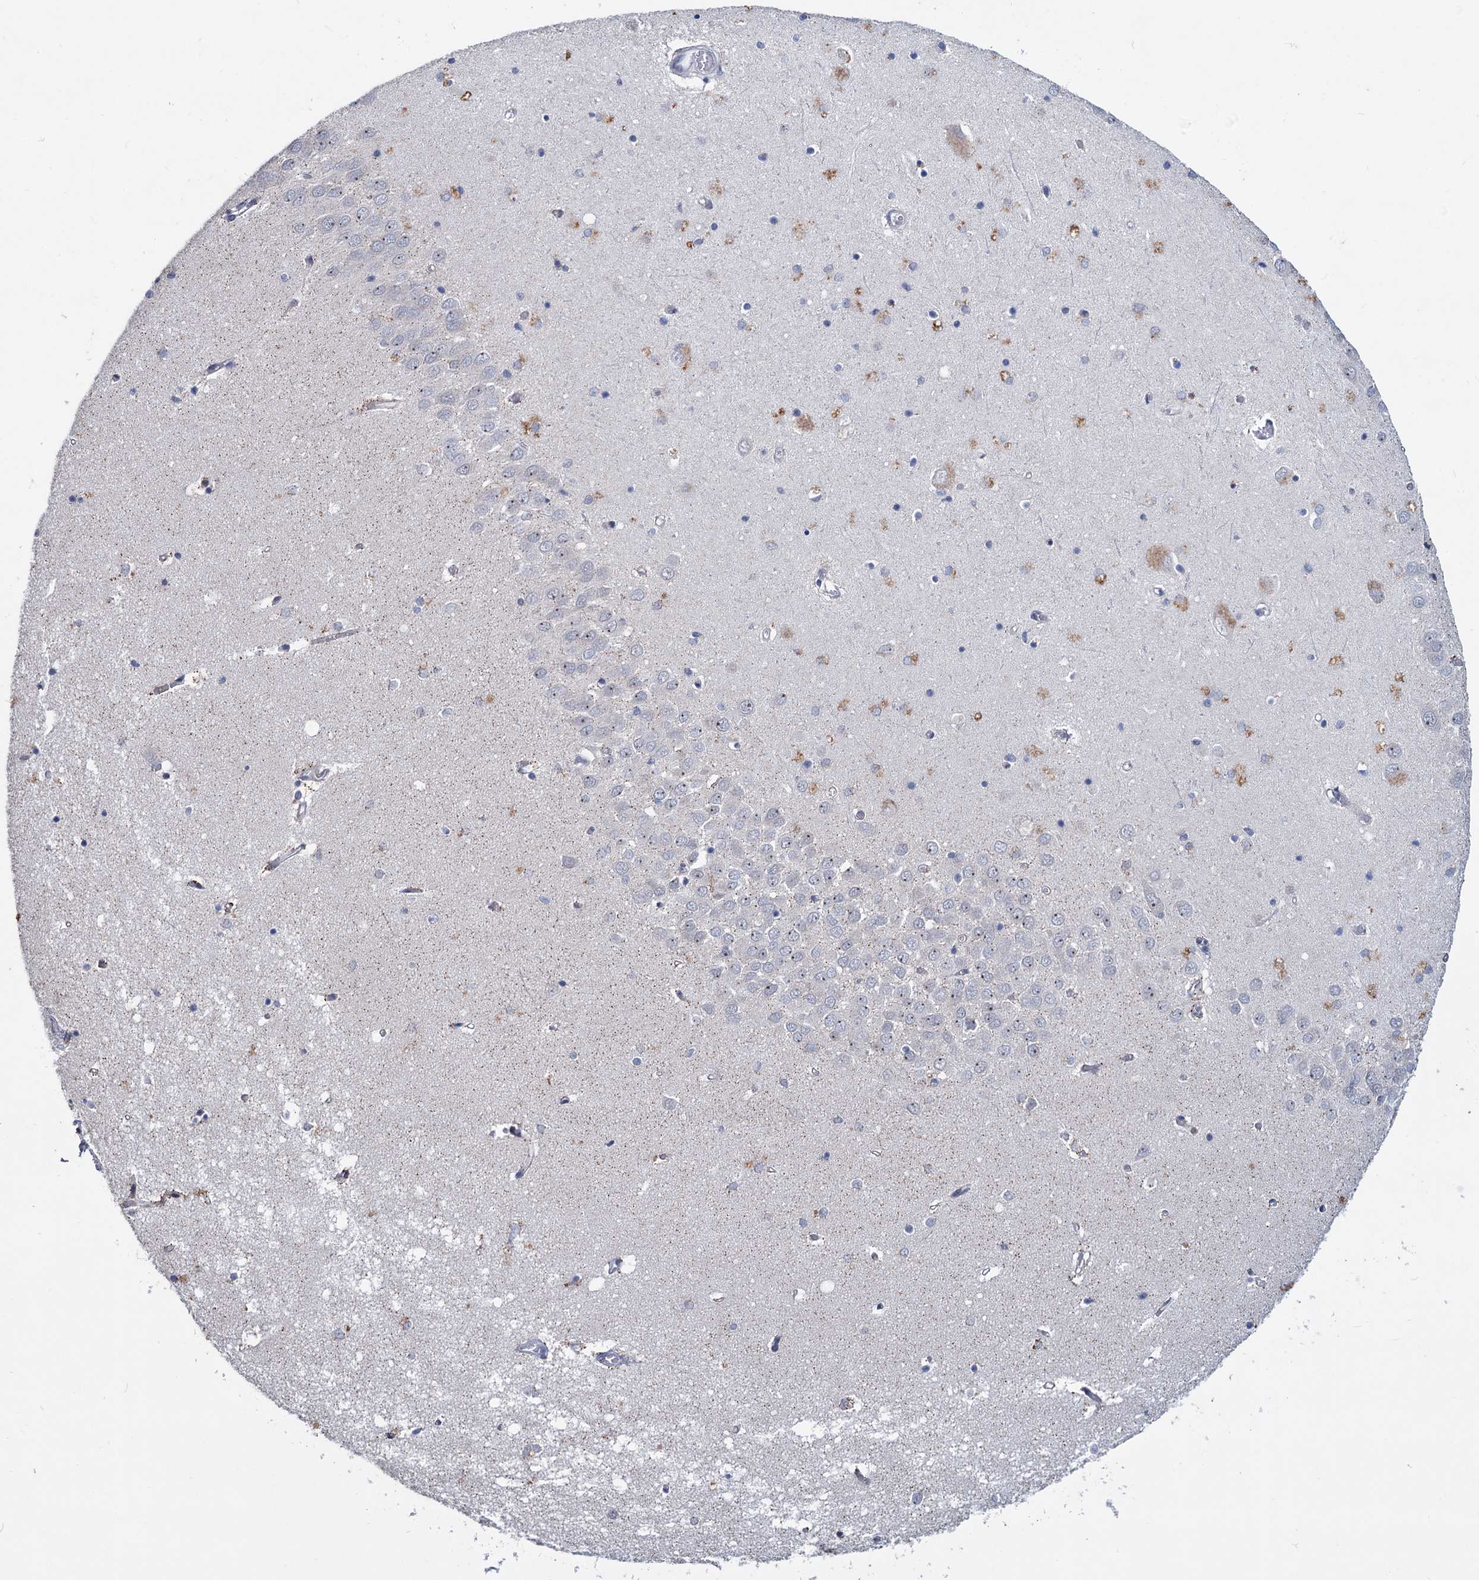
{"staining": {"intensity": "negative", "quantity": "none", "location": "none"}, "tissue": "hippocampus", "cell_type": "Glial cells", "image_type": "normal", "snomed": [{"axis": "morphology", "description": "Normal tissue, NOS"}, {"axis": "topography", "description": "Hippocampus"}], "caption": "Glial cells show no significant protein positivity in normal hippocampus.", "gene": "LRCH4", "patient": {"sex": "male", "age": 70}}